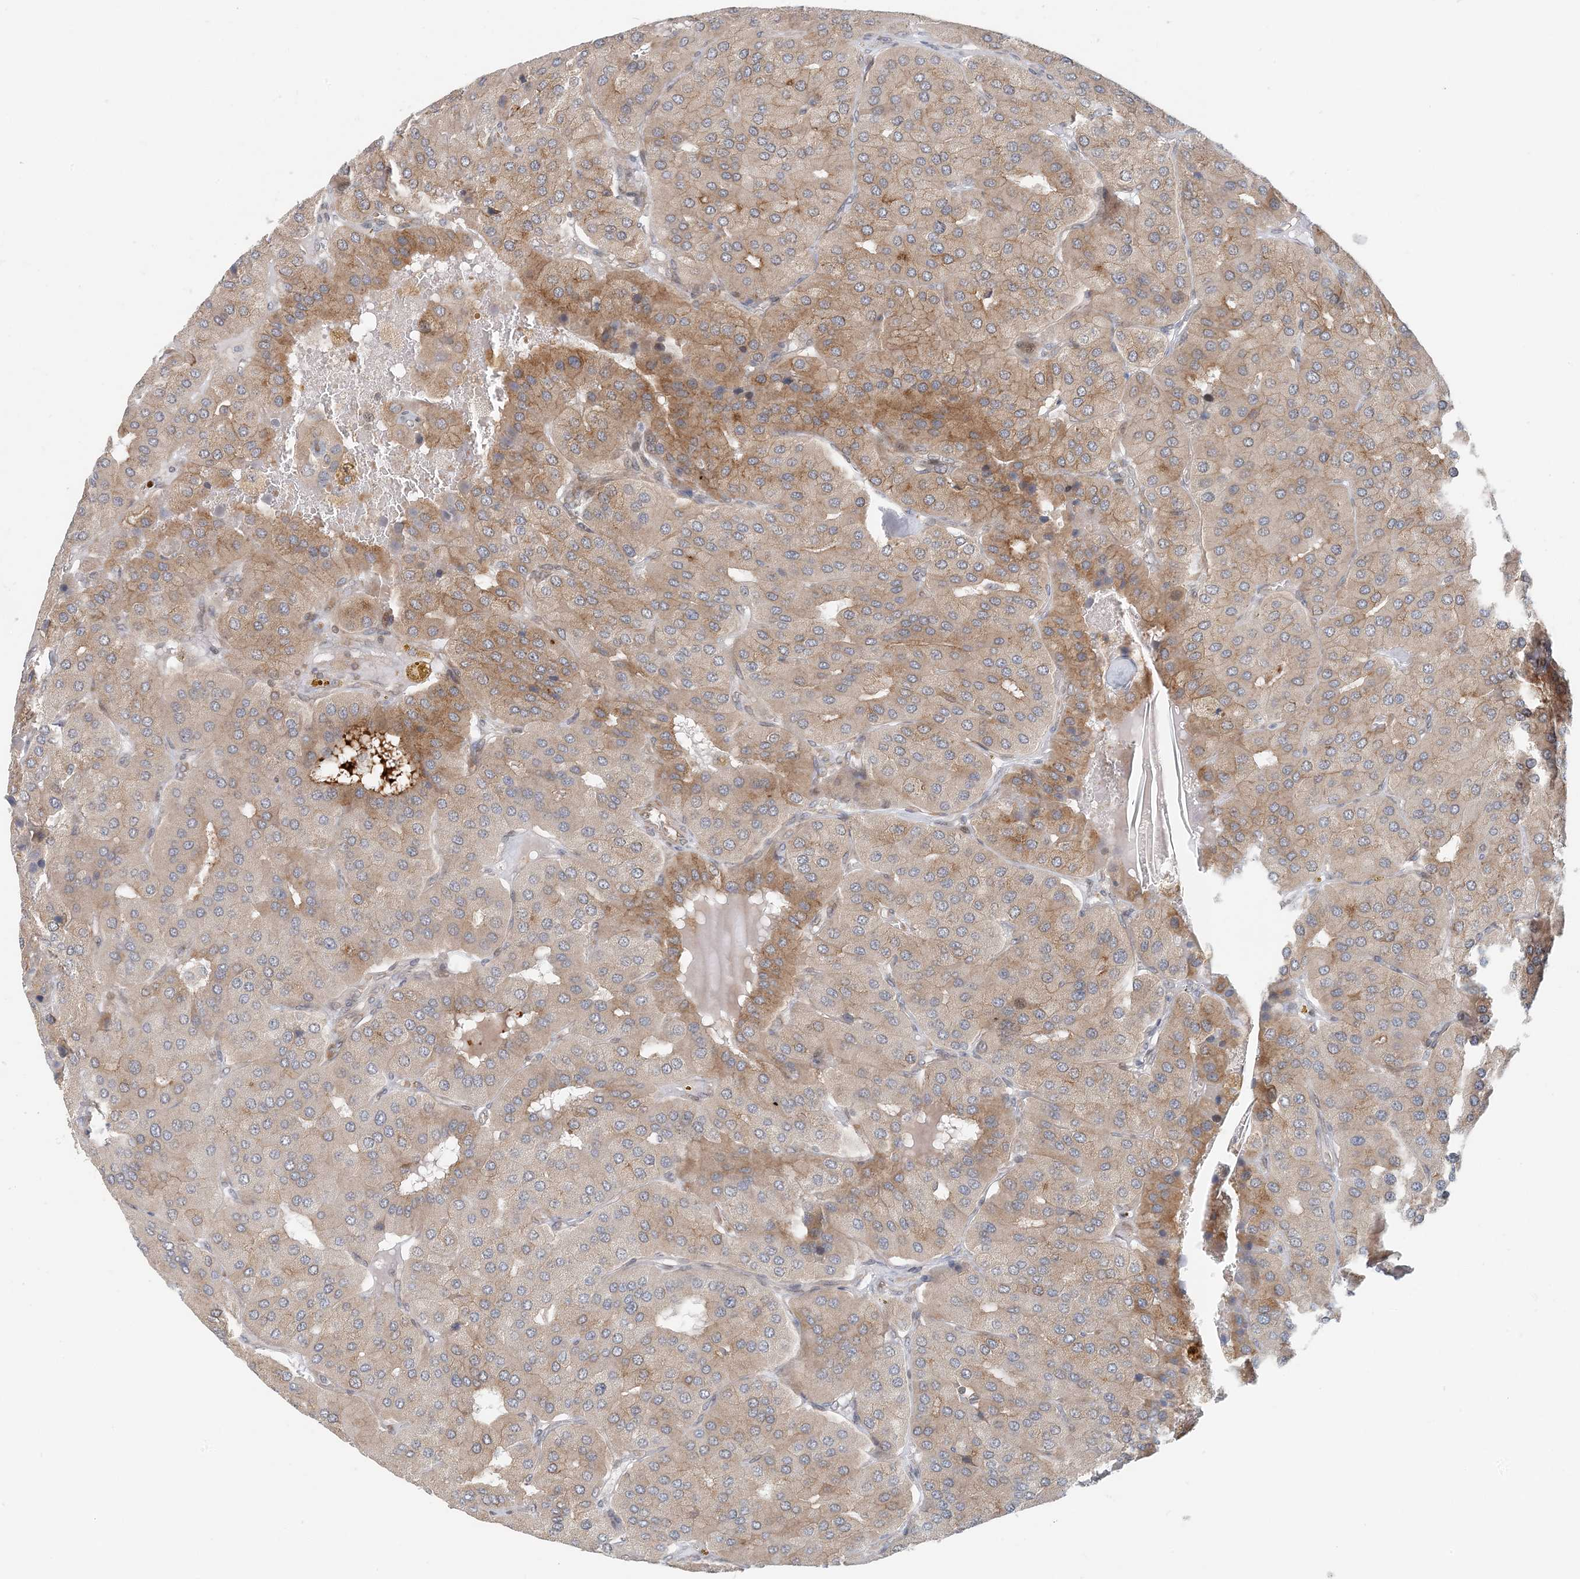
{"staining": {"intensity": "moderate", "quantity": "25%-75%", "location": "cytoplasmic/membranous"}, "tissue": "parathyroid gland", "cell_type": "Glandular cells", "image_type": "normal", "snomed": [{"axis": "morphology", "description": "Normal tissue, NOS"}, {"axis": "morphology", "description": "Adenoma, NOS"}, {"axis": "topography", "description": "Parathyroid gland"}], "caption": "The immunohistochemical stain highlights moderate cytoplasmic/membranous expression in glandular cells of unremarkable parathyroid gland.", "gene": "ATP13A2", "patient": {"sex": "female", "age": 86}}